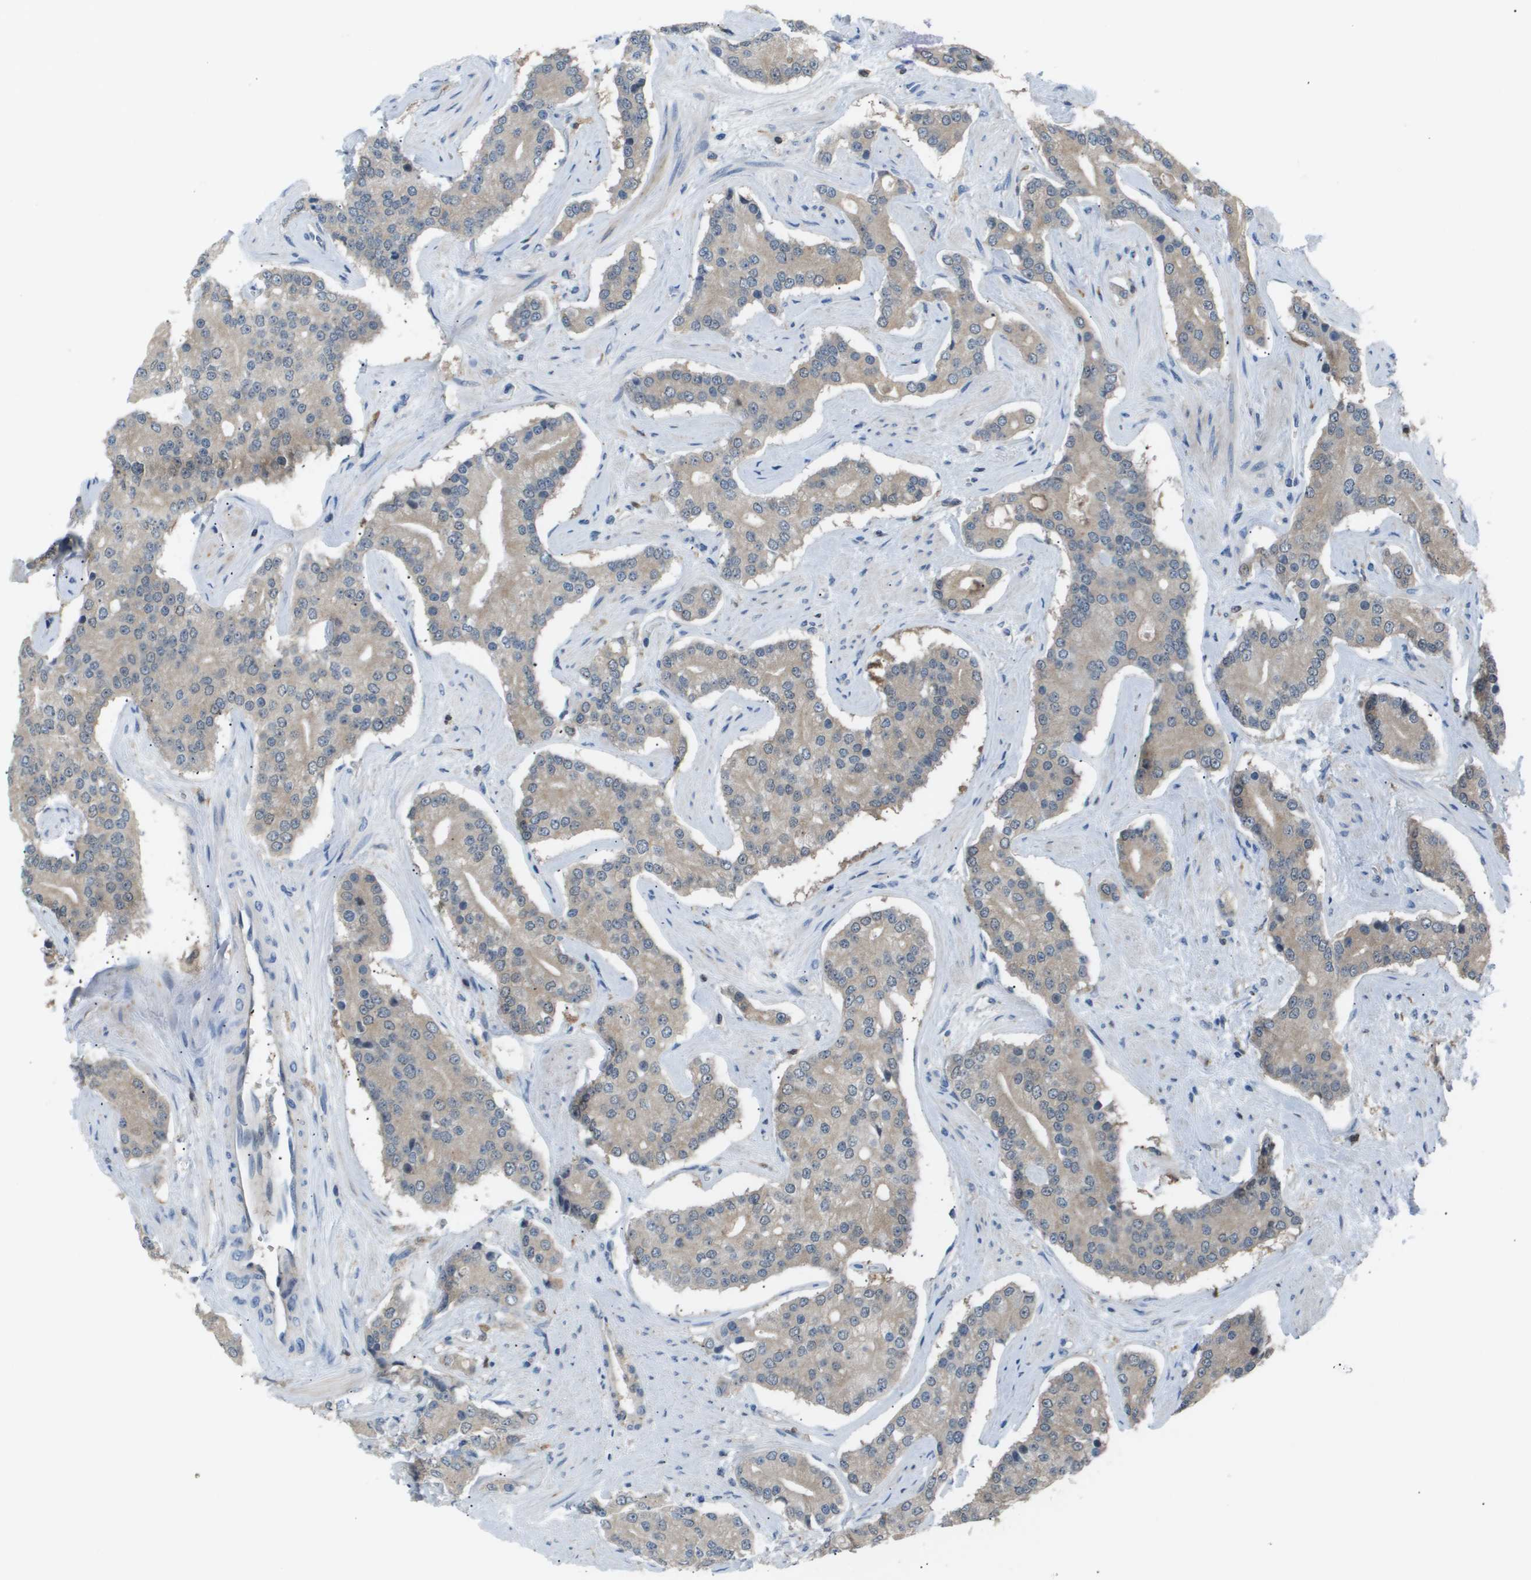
{"staining": {"intensity": "weak", "quantity": "<25%", "location": "cytoplasmic/membranous"}, "tissue": "prostate cancer", "cell_type": "Tumor cells", "image_type": "cancer", "snomed": [{"axis": "morphology", "description": "Adenocarcinoma, High grade"}, {"axis": "topography", "description": "Prostate"}], "caption": "Prostate adenocarcinoma (high-grade) stained for a protein using immunohistochemistry (IHC) shows no expression tumor cells.", "gene": "AKR1A1", "patient": {"sex": "male", "age": 71}}